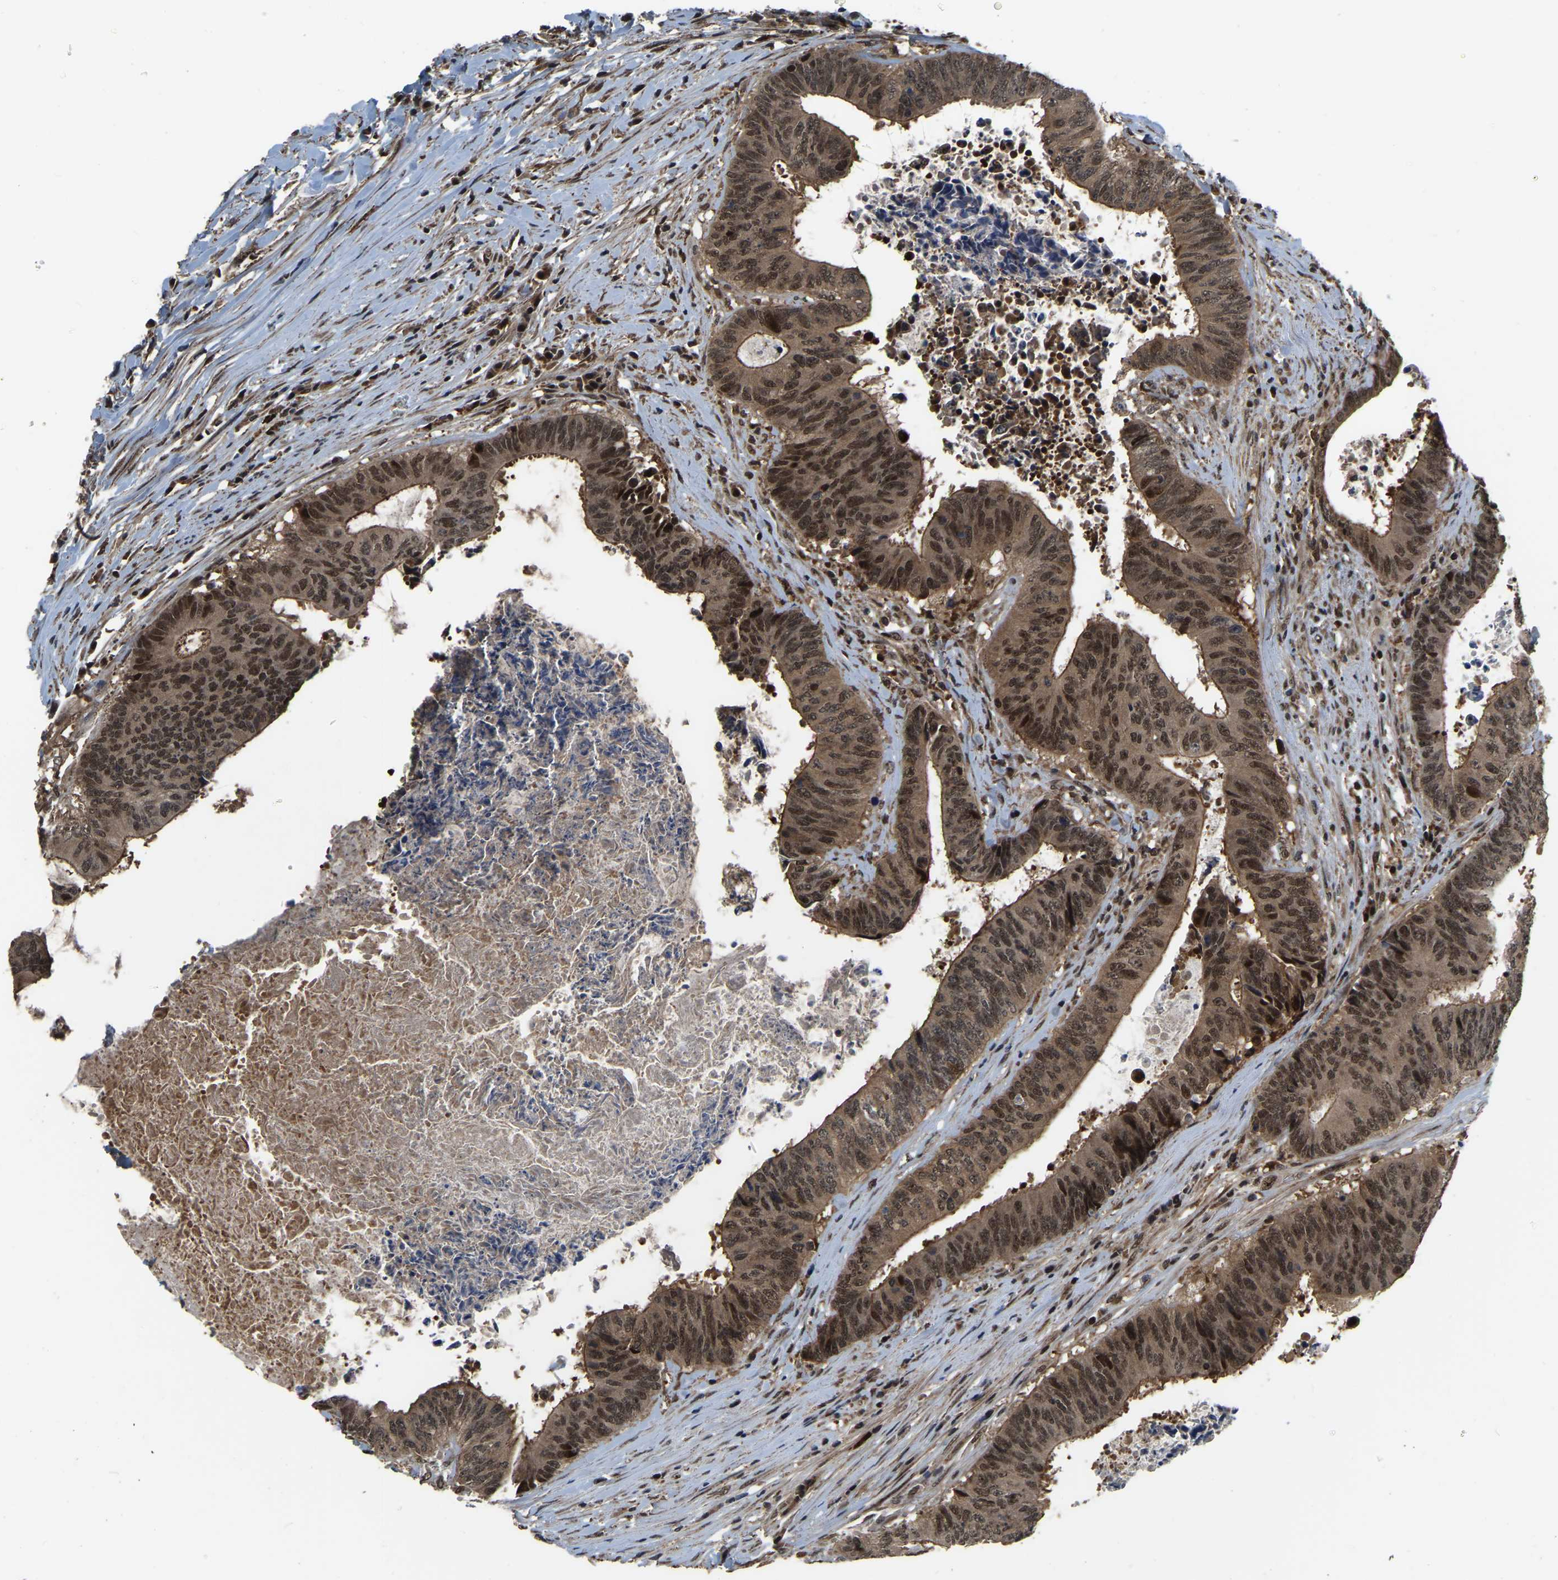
{"staining": {"intensity": "moderate", "quantity": ">75%", "location": "cytoplasmic/membranous,nuclear"}, "tissue": "colorectal cancer", "cell_type": "Tumor cells", "image_type": "cancer", "snomed": [{"axis": "morphology", "description": "Adenocarcinoma, NOS"}, {"axis": "topography", "description": "Rectum"}], "caption": "This micrograph reveals IHC staining of adenocarcinoma (colorectal), with medium moderate cytoplasmic/membranous and nuclear positivity in approximately >75% of tumor cells.", "gene": "CIAO1", "patient": {"sex": "male", "age": 72}}